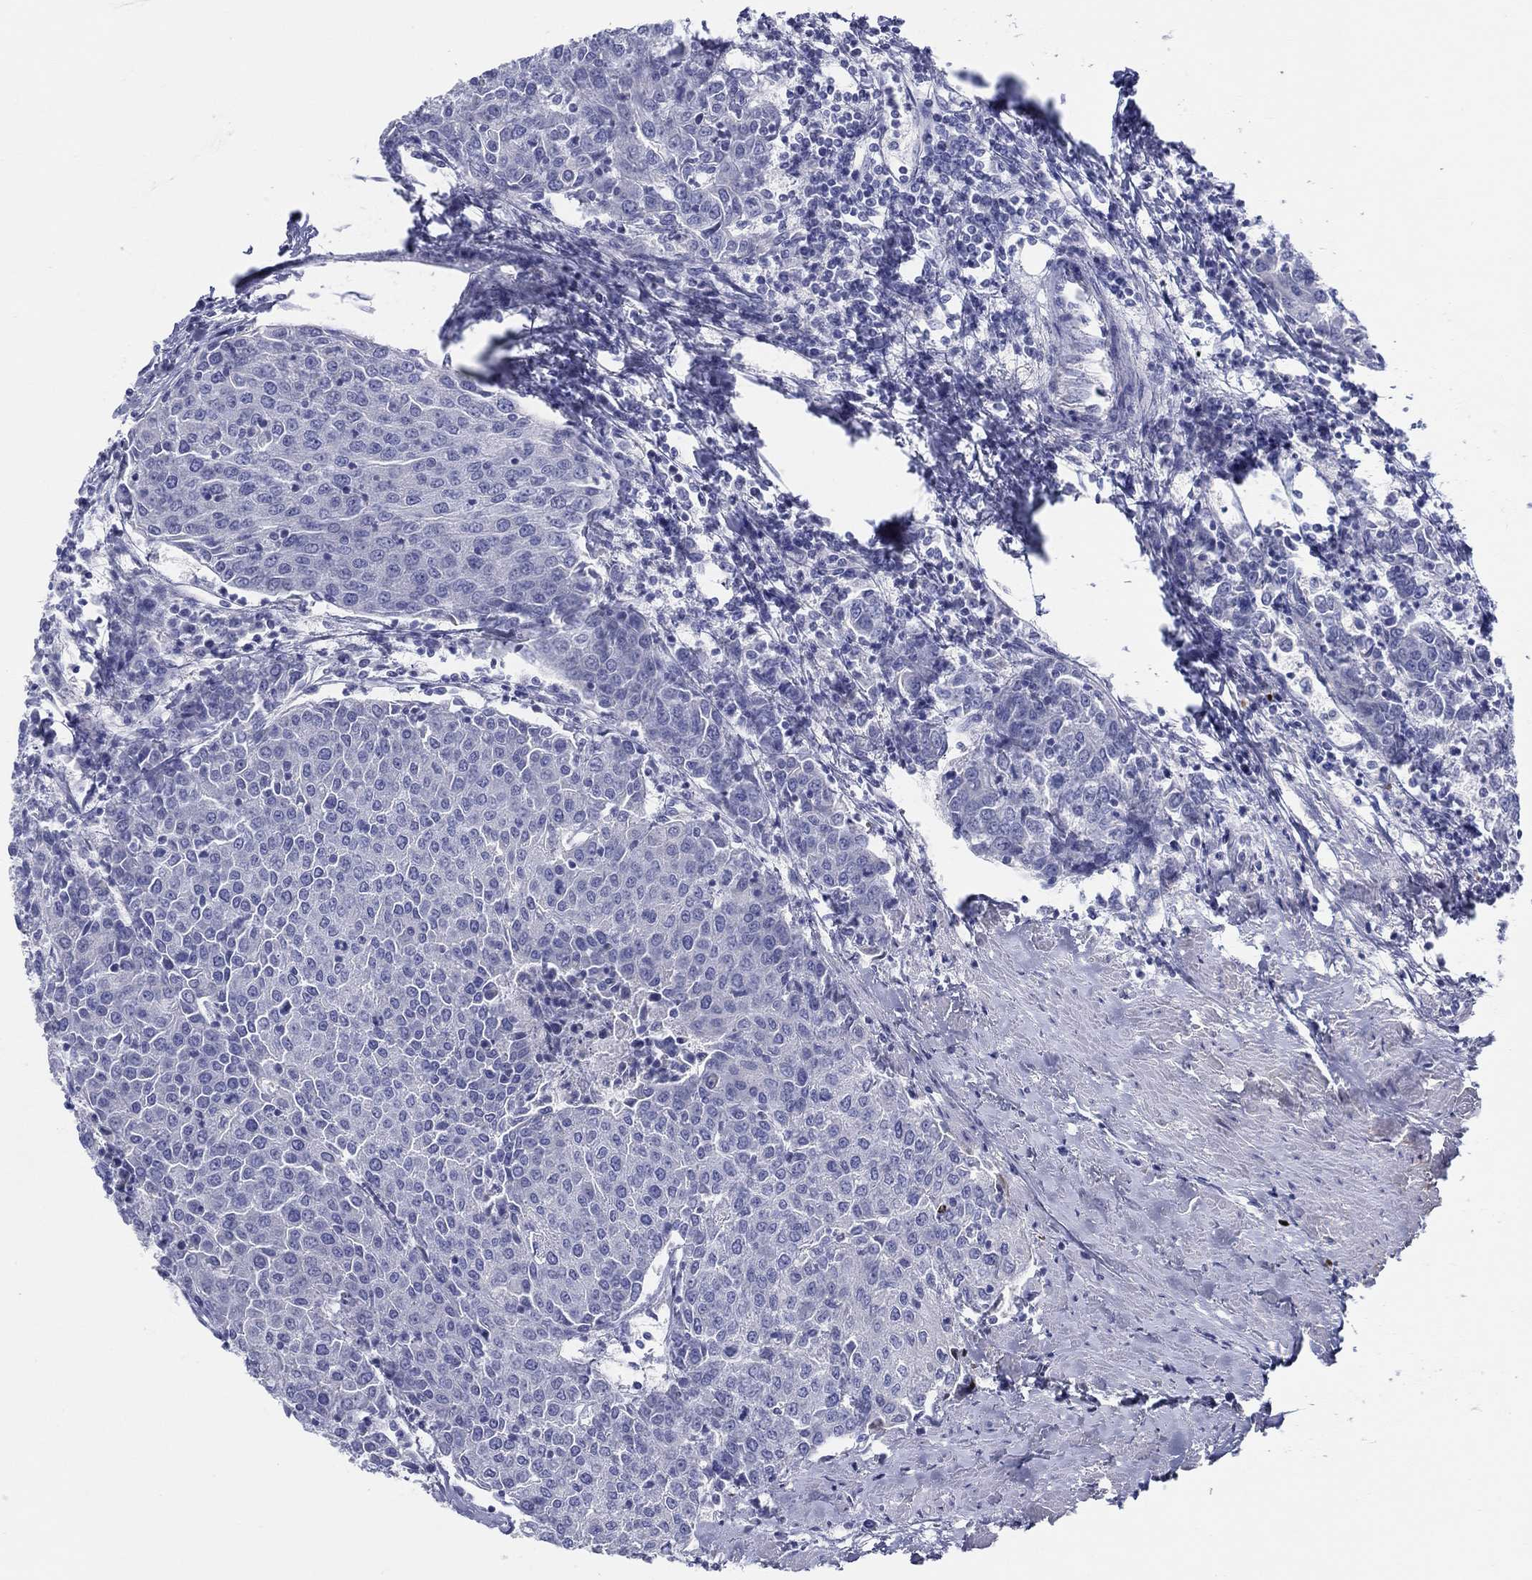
{"staining": {"intensity": "negative", "quantity": "none", "location": "none"}, "tissue": "urothelial cancer", "cell_type": "Tumor cells", "image_type": "cancer", "snomed": [{"axis": "morphology", "description": "Urothelial carcinoma, High grade"}, {"axis": "topography", "description": "Urinary bladder"}], "caption": "An IHC image of high-grade urothelial carcinoma is shown. There is no staining in tumor cells of high-grade urothelial carcinoma. (DAB (3,3'-diaminobenzidine) immunohistochemistry (IHC) visualized using brightfield microscopy, high magnification).", "gene": "HAPLN4", "patient": {"sex": "female", "age": 85}}